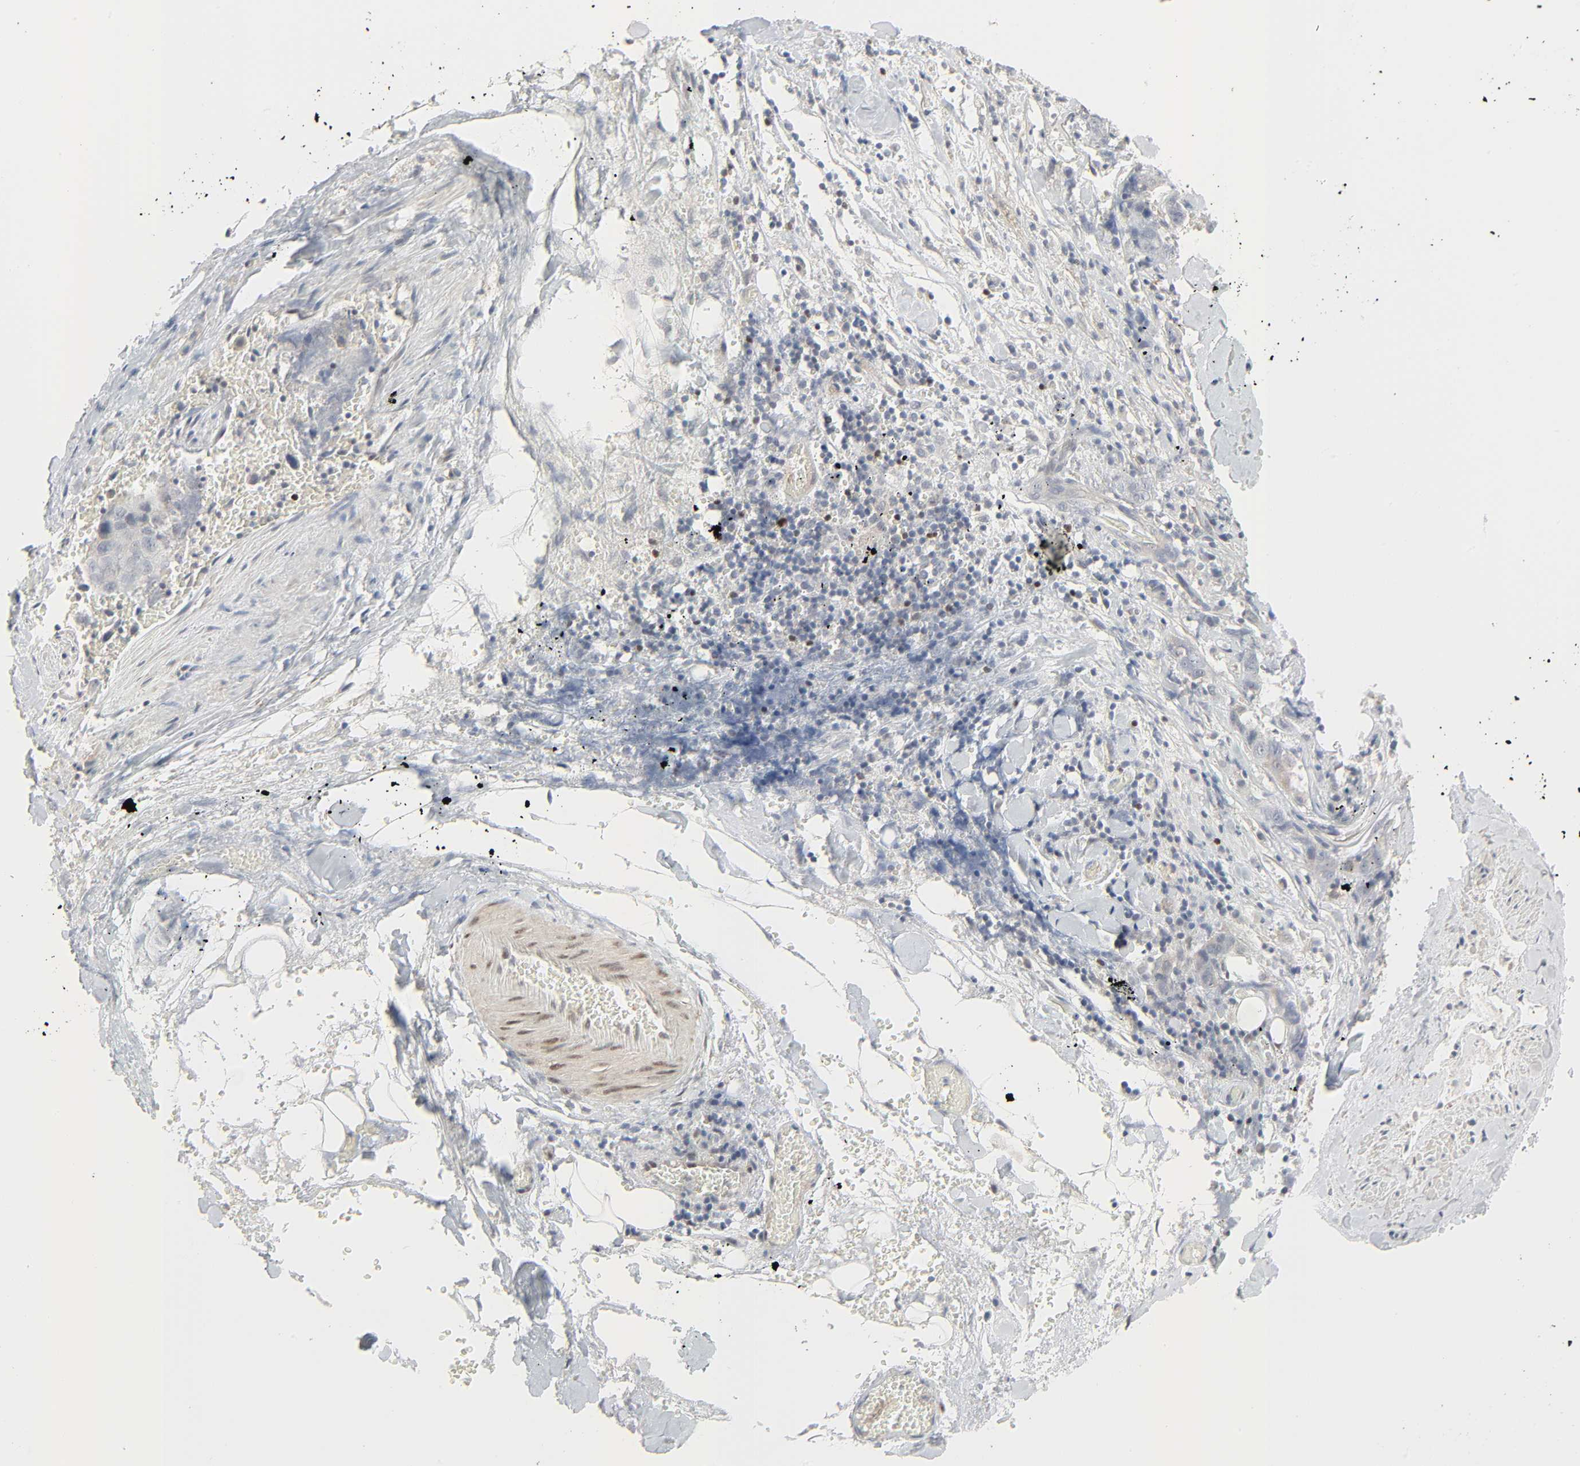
{"staining": {"intensity": "negative", "quantity": "none", "location": "none"}, "tissue": "stomach cancer", "cell_type": "Tumor cells", "image_type": "cancer", "snomed": [{"axis": "morphology", "description": "Adenocarcinoma, NOS"}, {"axis": "topography", "description": "Stomach"}], "caption": "Immunohistochemistry histopathology image of human stomach adenocarcinoma stained for a protein (brown), which exhibits no positivity in tumor cells.", "gene": "ZBTB16", "patient": {"sex": "male", "age": 48}}